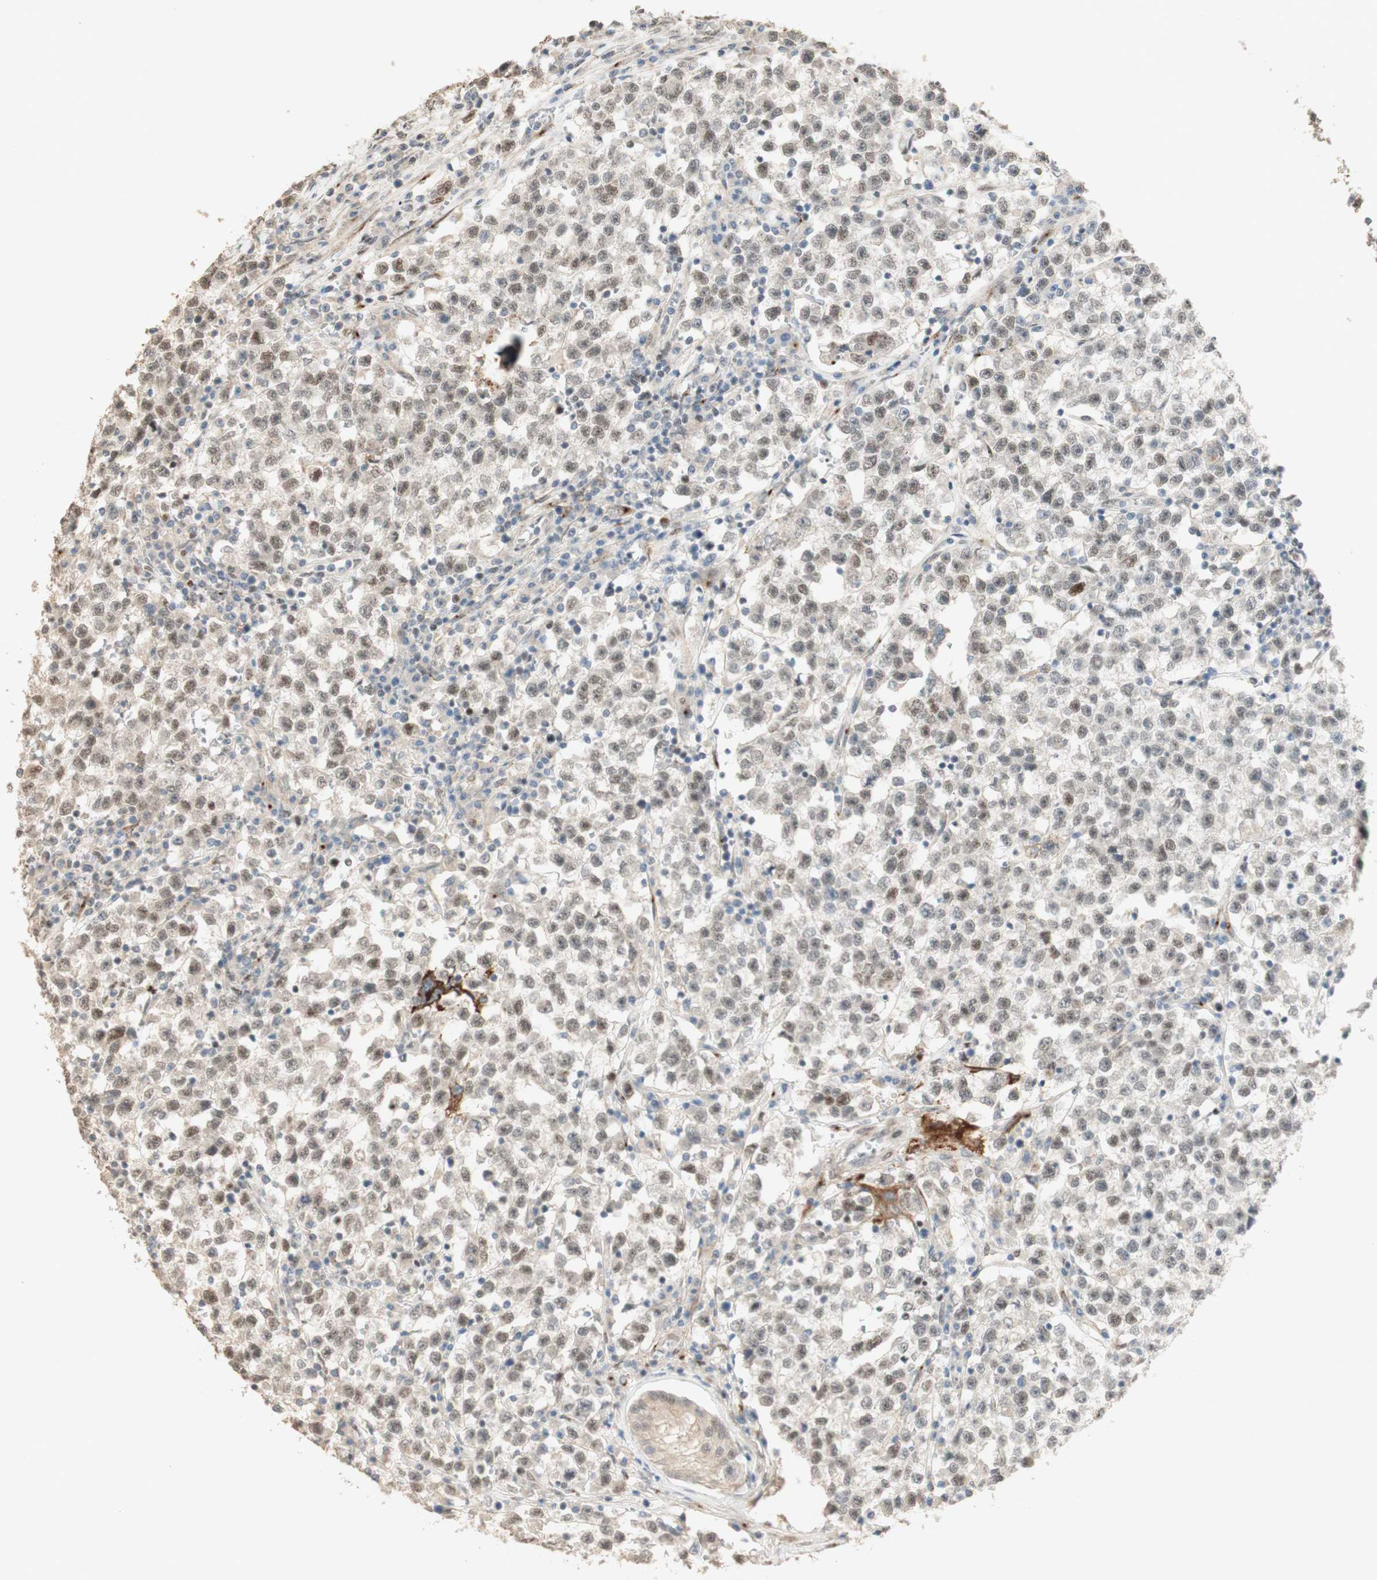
{"staining": {"intensity": "weak", "quantity": "<25%", "location": "nuclear"}, "tissue": "testis cancer", "cell_type": "Tumor cells", "image_type": "cancer", "snomed": [{"axis": "morphology", "description": "Seminoma, NOS"}, {"axis": "topography", "description": "Testis"}], "caption": "Immunohistochemistry (IHC) of testis cancer reveals no positivity in tumor cells.", "gene": "FOXP1", "patient": {"sex": "male", "age": 22}}